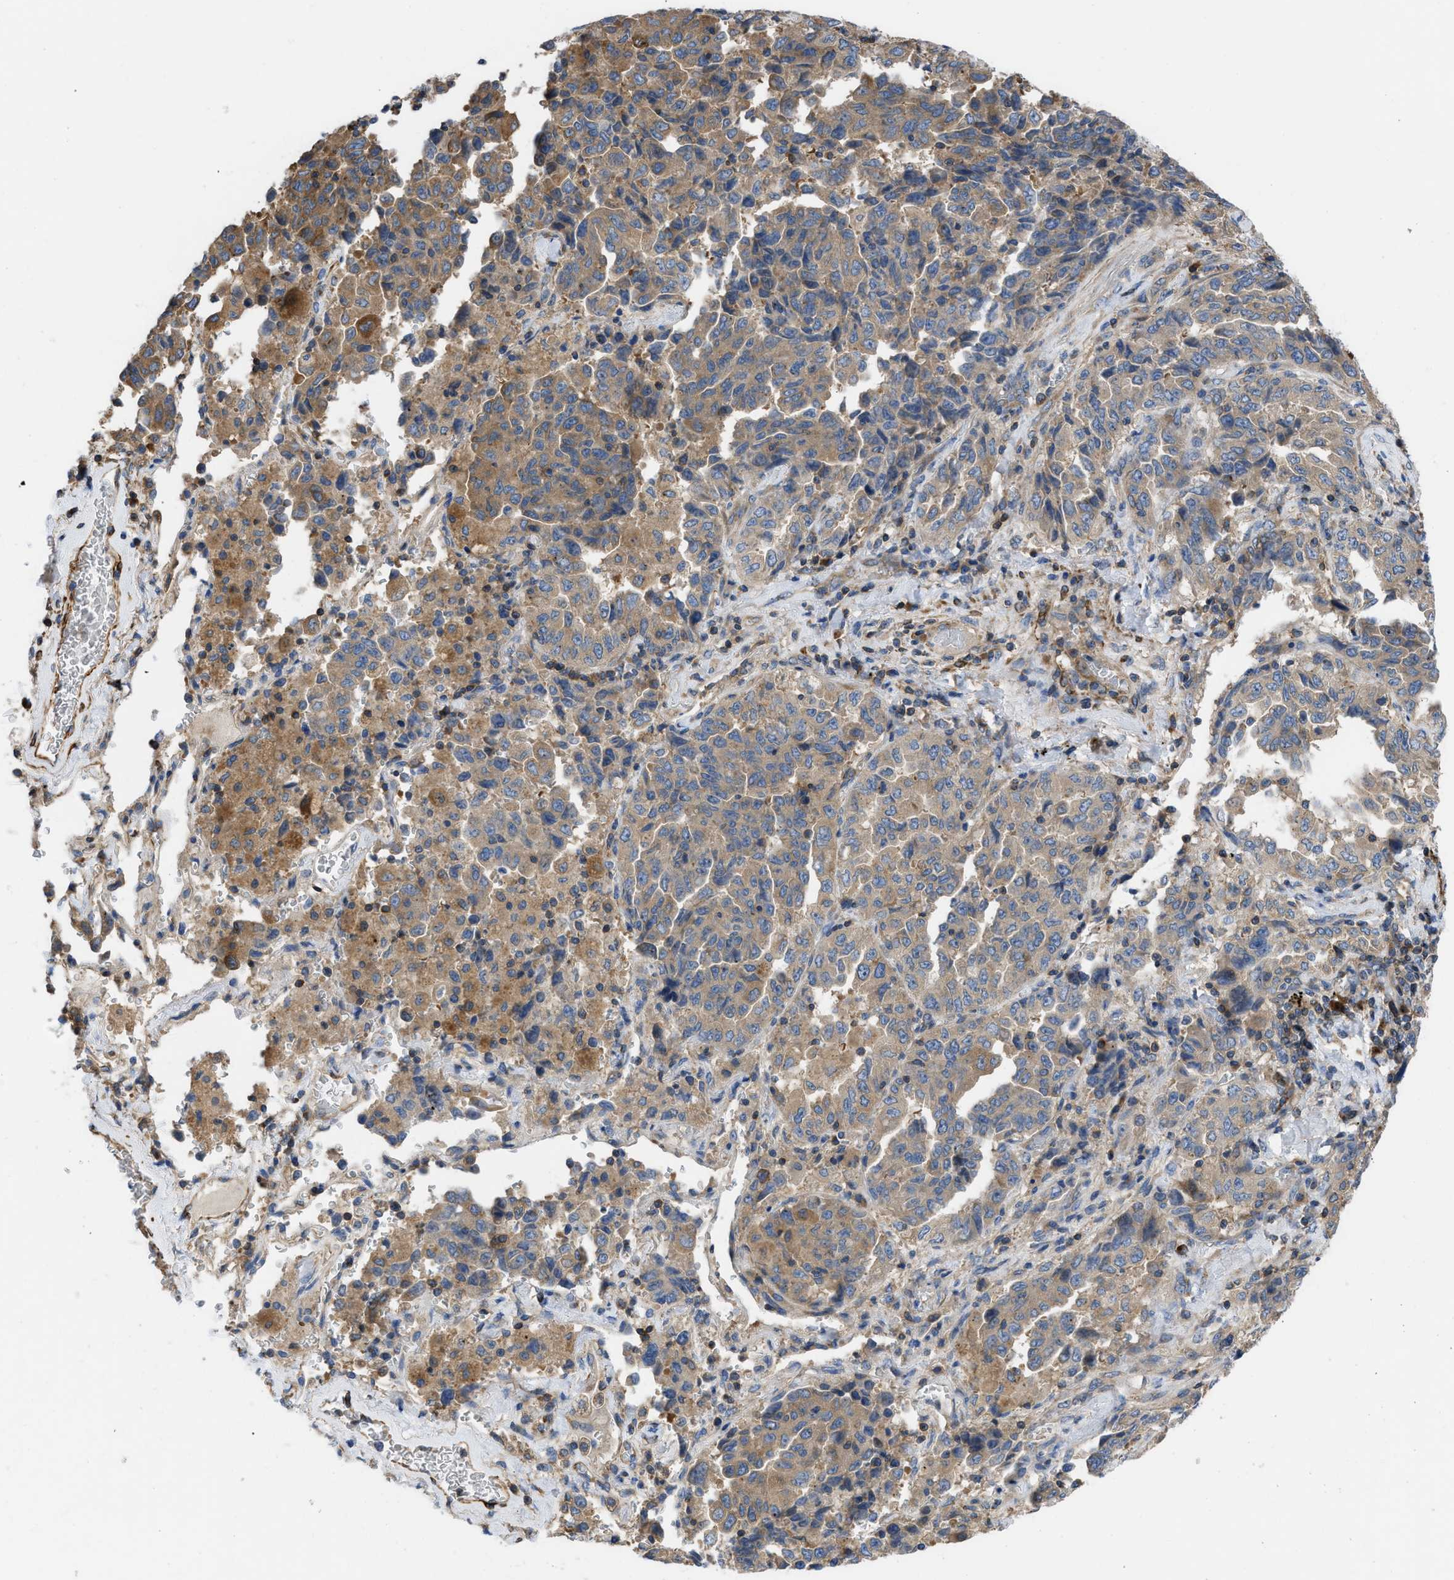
{"staining": {"intensity": "moderate", "quantity": ">75%", "location": "cytoplasmic/membranous"}, "tissue": "lung cancer", "cell_type": "Tumor cells", "image_type": "cancer", "snomed": [{"axis": "morphology", "description": "Adenocarcinoma, NOS"}, {"axis": "topography", "description": "Lung"}], "caption": "A brown stain shows moderate cytoplasmic/membranous expression of a protein in adenocarcinoma (lung) tumor cells. The protein is stained brown, and the nuclei are stained in blue (DAB IHC with brightfield microscopy, high magnification).", "gene": "CHKB", "patient": {"sex": "female", "age": 51}}